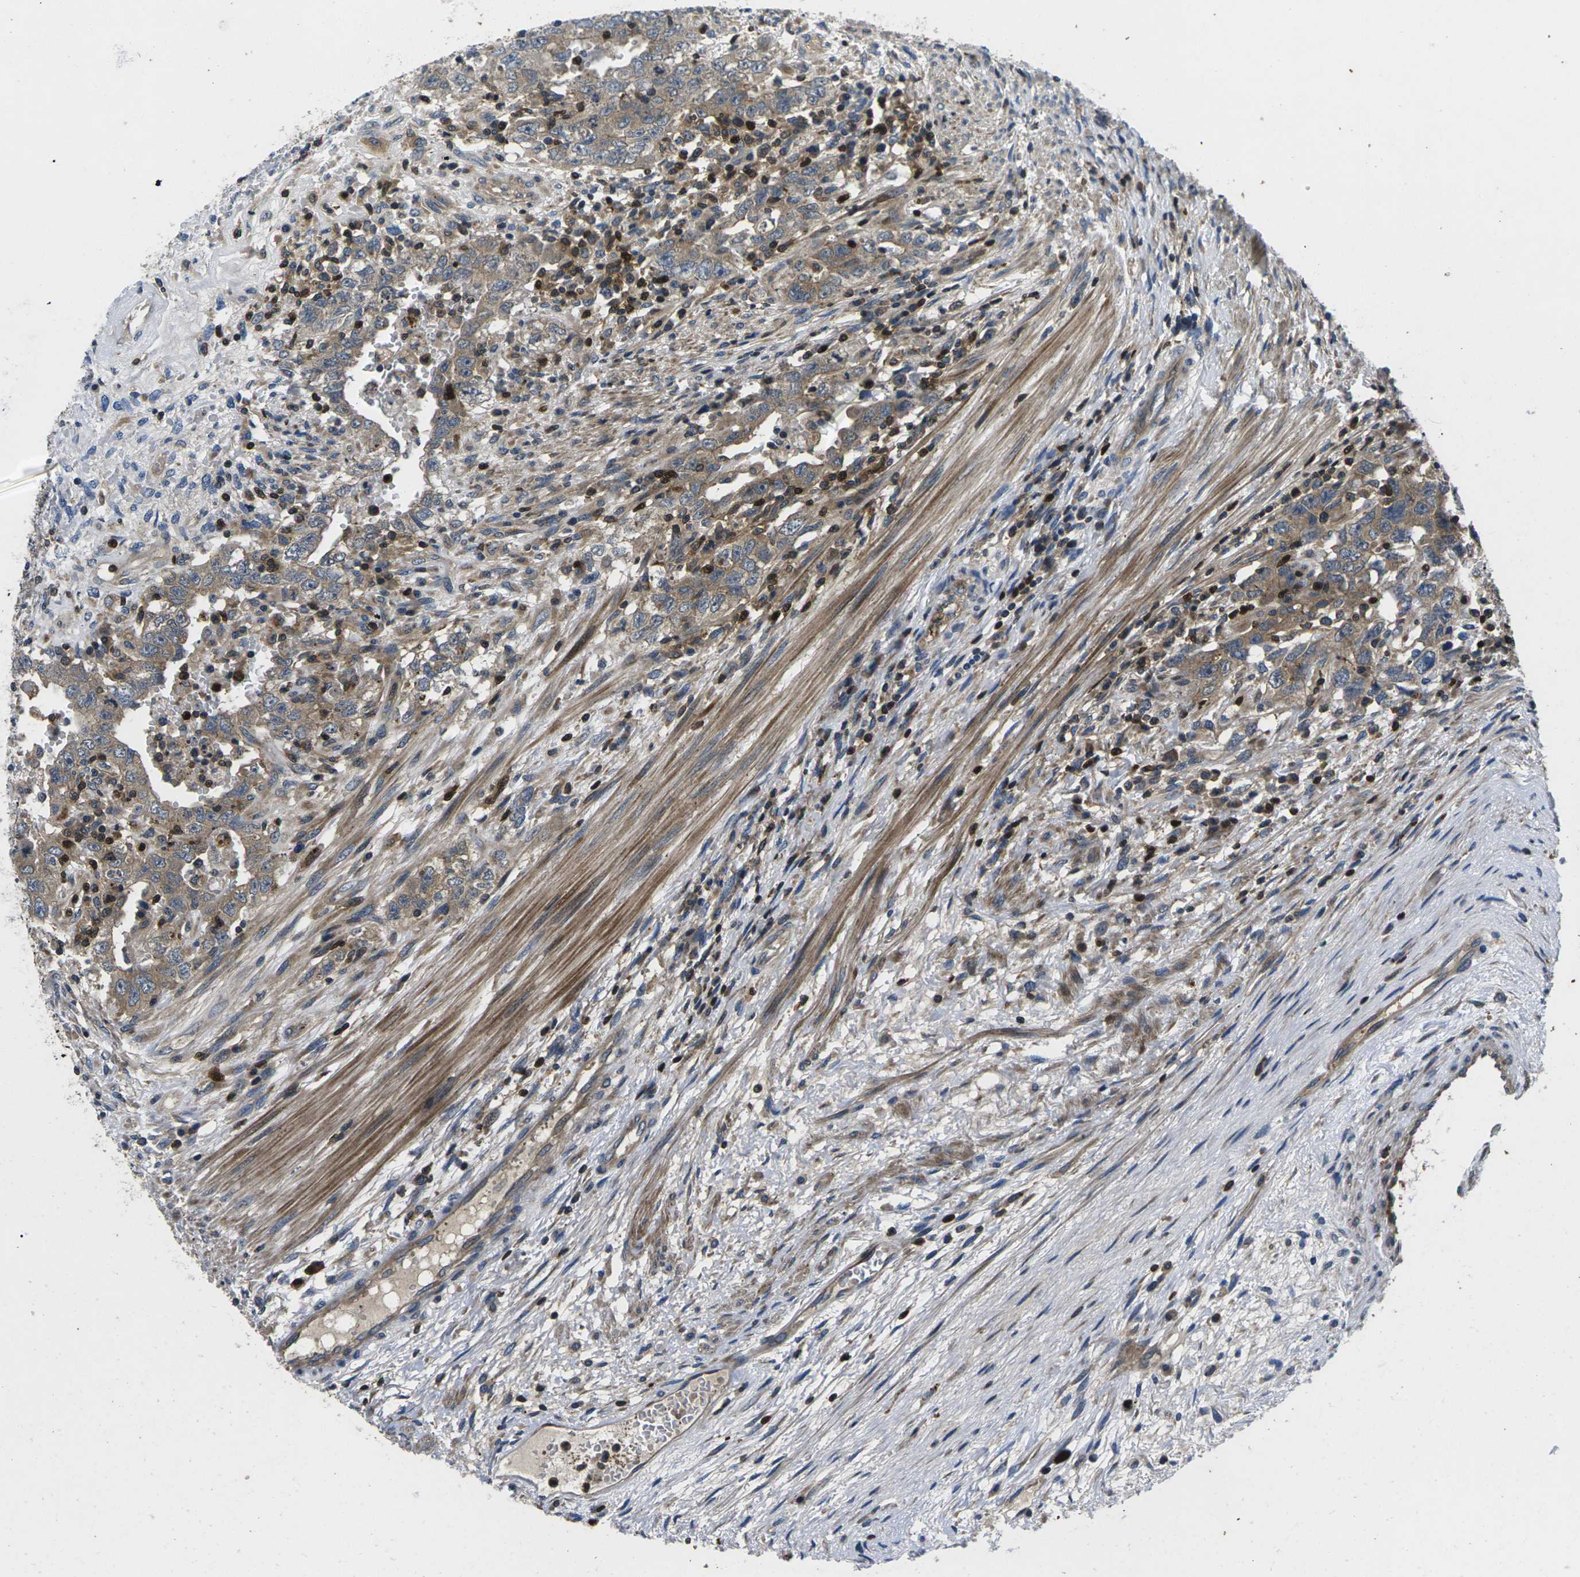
{"staining": {"intensity": "moderate", "quantity": ">75%", "location": "cytoplasmic/membranous"}, "tissue": "testis cancer", "cell_type": "Tumor cells", "image_type": "cancer", "snomed": [{"axis": "morphology", "description": "Carcinoma, Embryonal, NOS"}, {"axis": "topography", "description": "Testis"}], "caption": "Immunohistochemistry of human testis cancer (embryonal carcinoma) reveals medium levels of moderate cytoplasmic/membranous staining in approximately >75% of tumor cells. (Stains: DAB (3,3'-diaminobenzidine) in brown, nuclei in blue, Microscopy: brightfield microscopy at high magnification).", "gene": "PLCE1", "patient": {"sex": "male", "age": 26}}